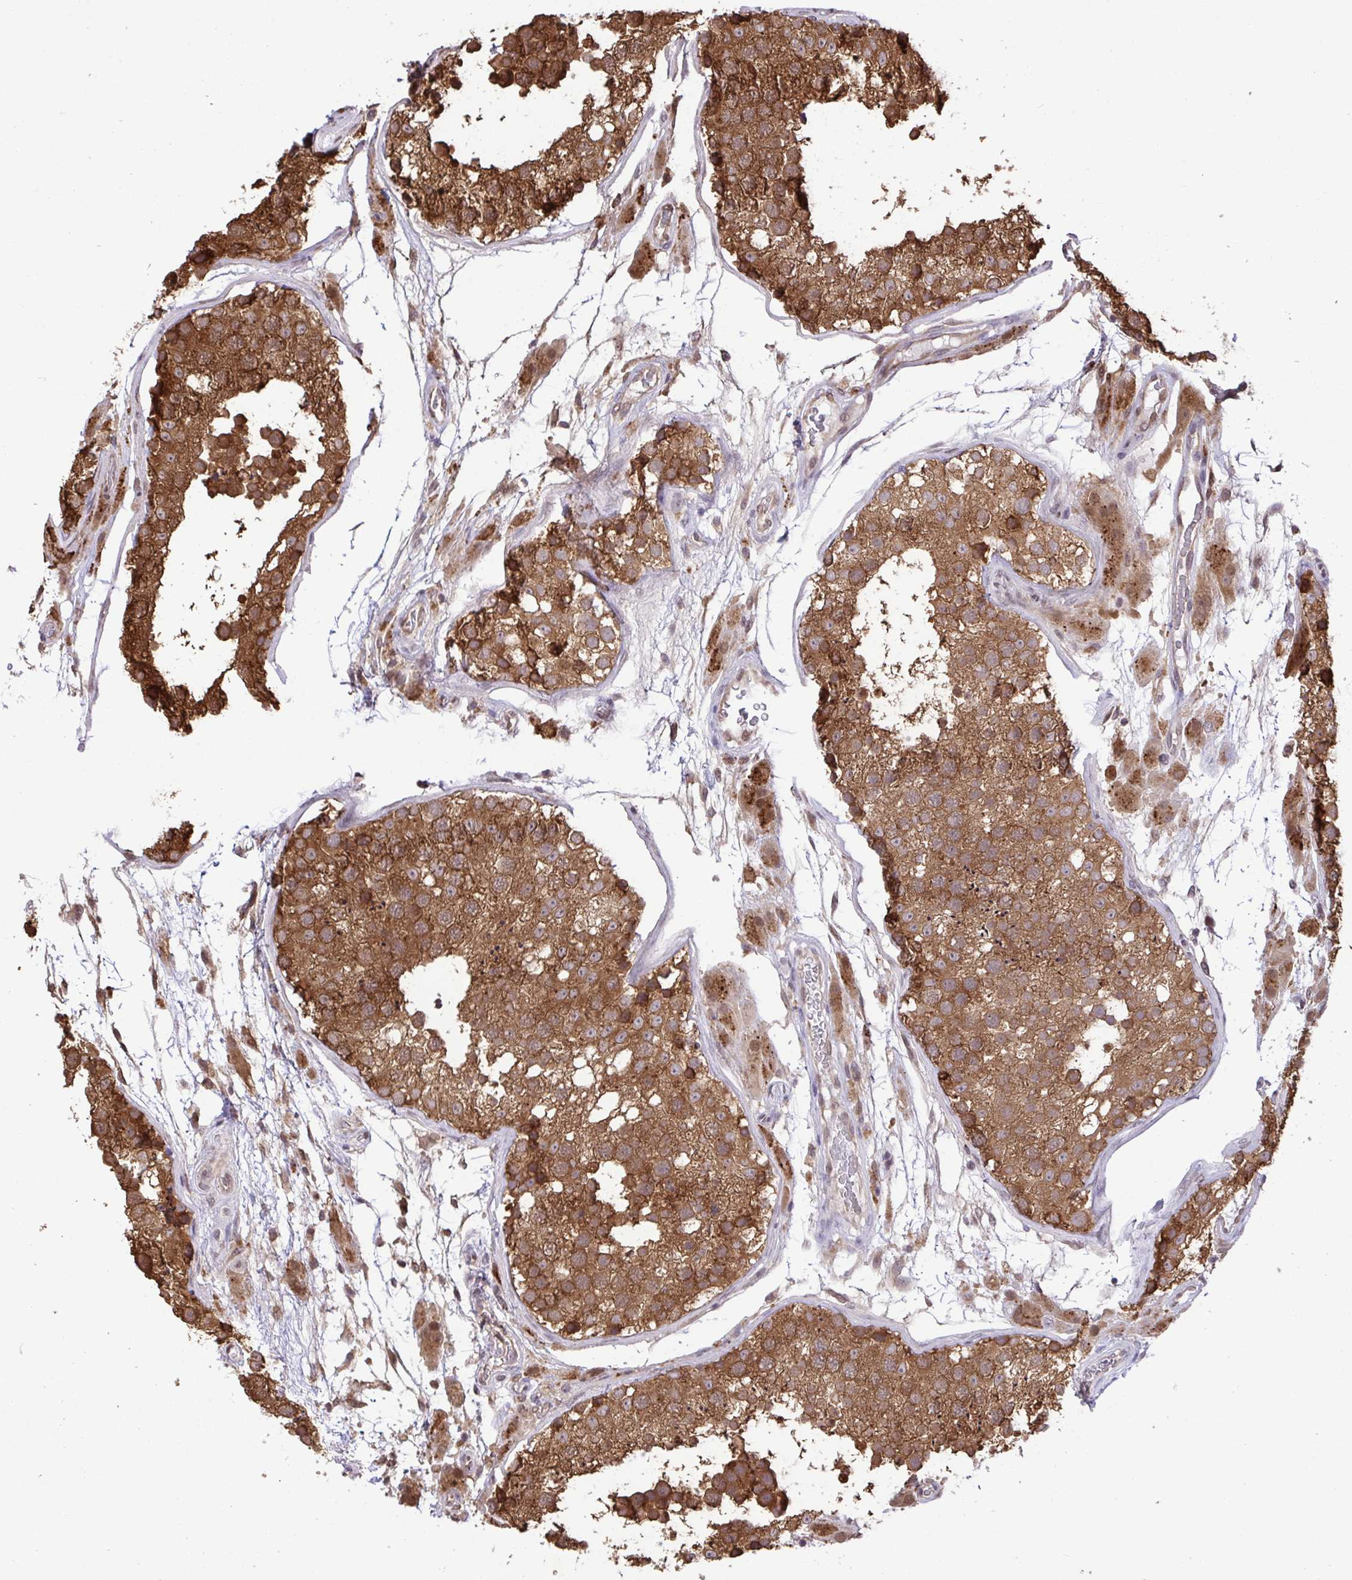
{"staining": {"intensity": "strong", "quantity": ">75%", "location": "cytoplasmic/membranous"}, "tissue": "testis", "cell_type": "Cells in seminiferous ducts", "image_type": "normal", "snomed": [{"axis": "morphology", "description": "Normal tissue, NOS"}, {"axis": "topography", "description": "Testis"}], "caption": "A high-resolution micrograph shows immunohistochemistry staining of benign testis, which shows strong cytoplasmic/membranous expression in approximately >75% of cells in seminiferous ducts.", "gene": "C12orf57", "patient": {"sex": "male", "age": 26}}